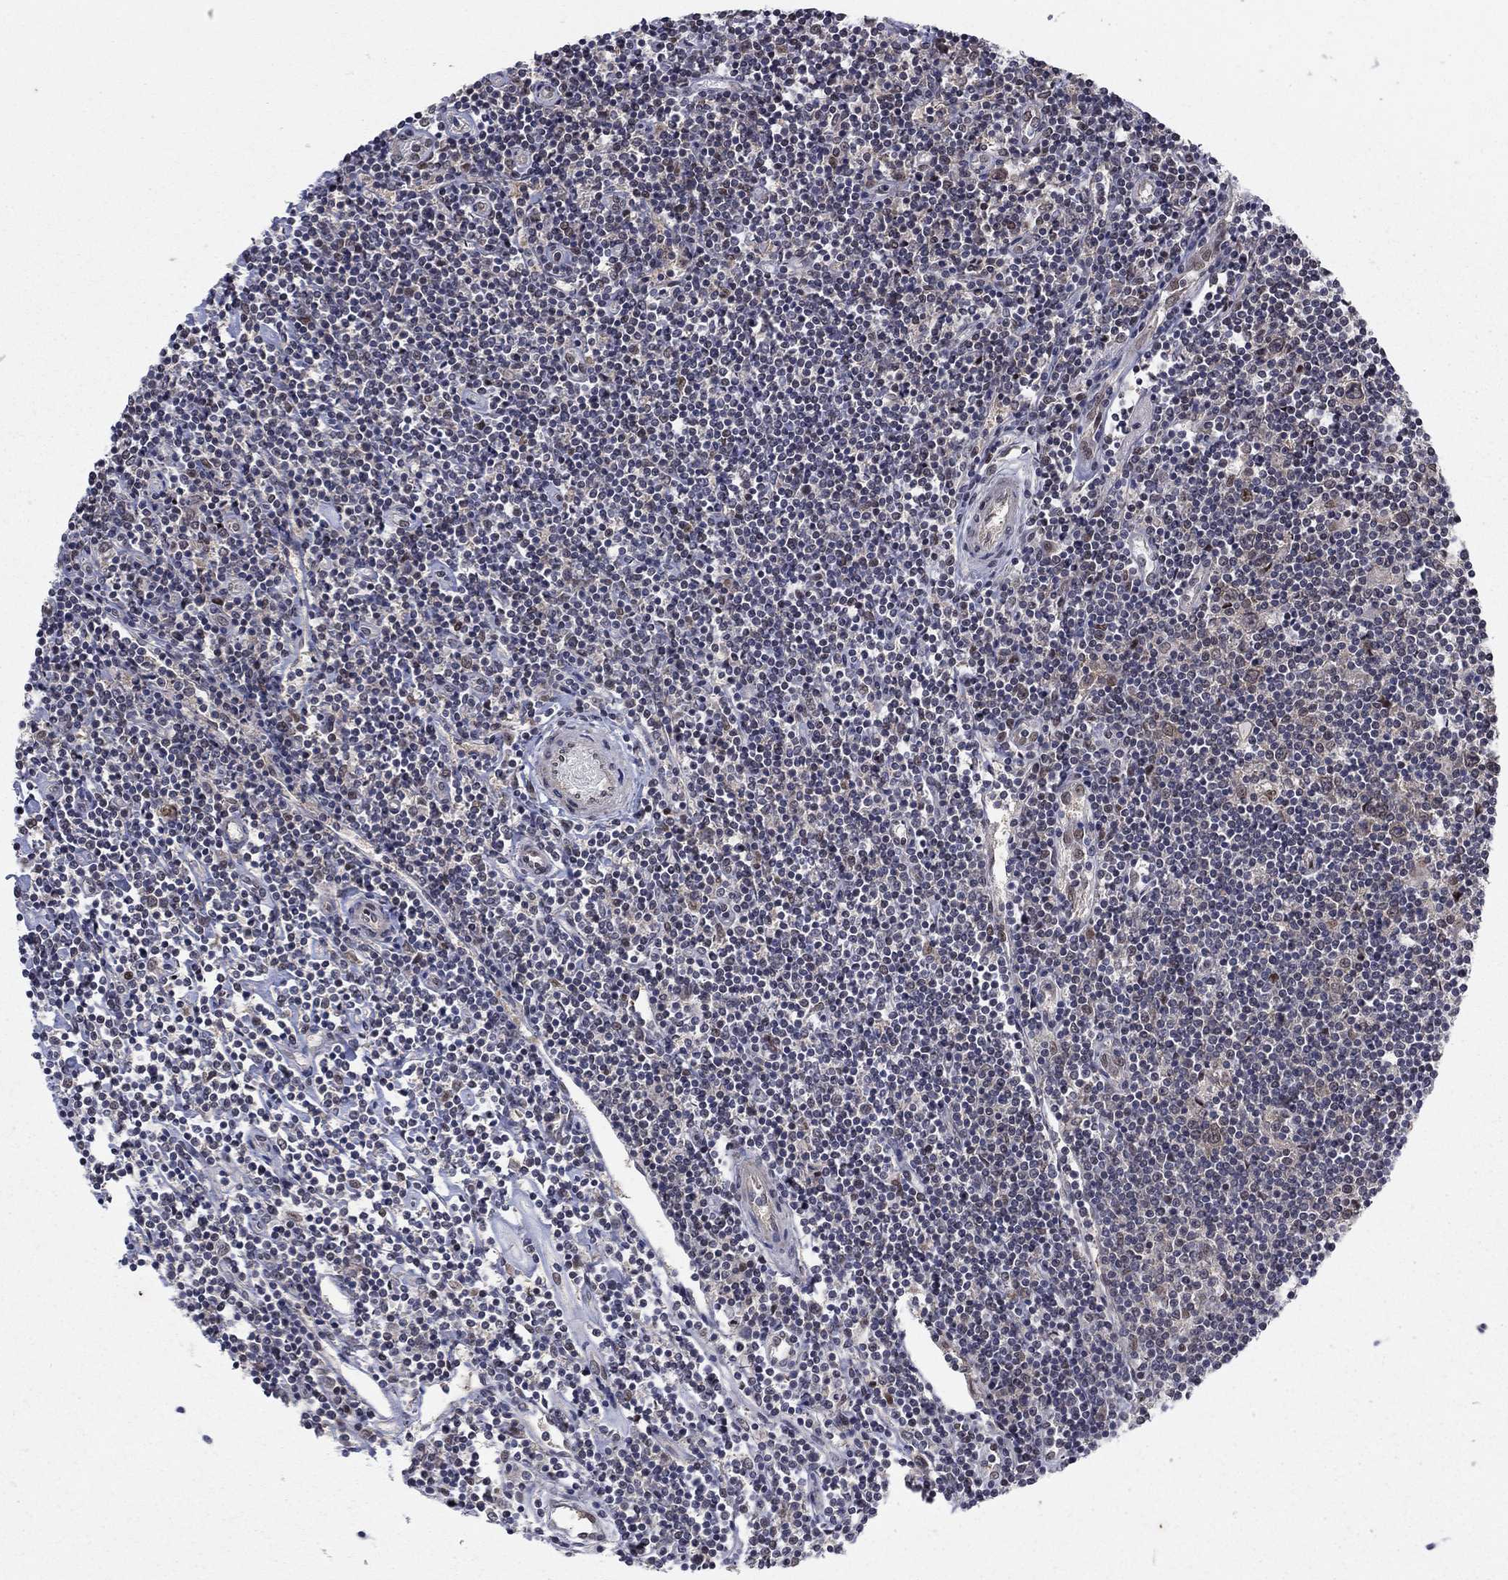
{"staining": {"intensity": "negative", "quantity": "none", "location": "none"}, "tissue": "lymphoma", "cell_type": "Tumor cells", "image_type": "cancer", "snomed": [{"axis": "morphology", "description": "Hodgkin's disease, NOS"}, {"axis": "topography", "description": "Lymph node"}], "caption": "This is an immunohistochemistry (IHC) micrograph of lymphoma. There is no positivity in tumor cells.", "gene": "PSMC1", "patient": {"sex": "male", "age": 40}}